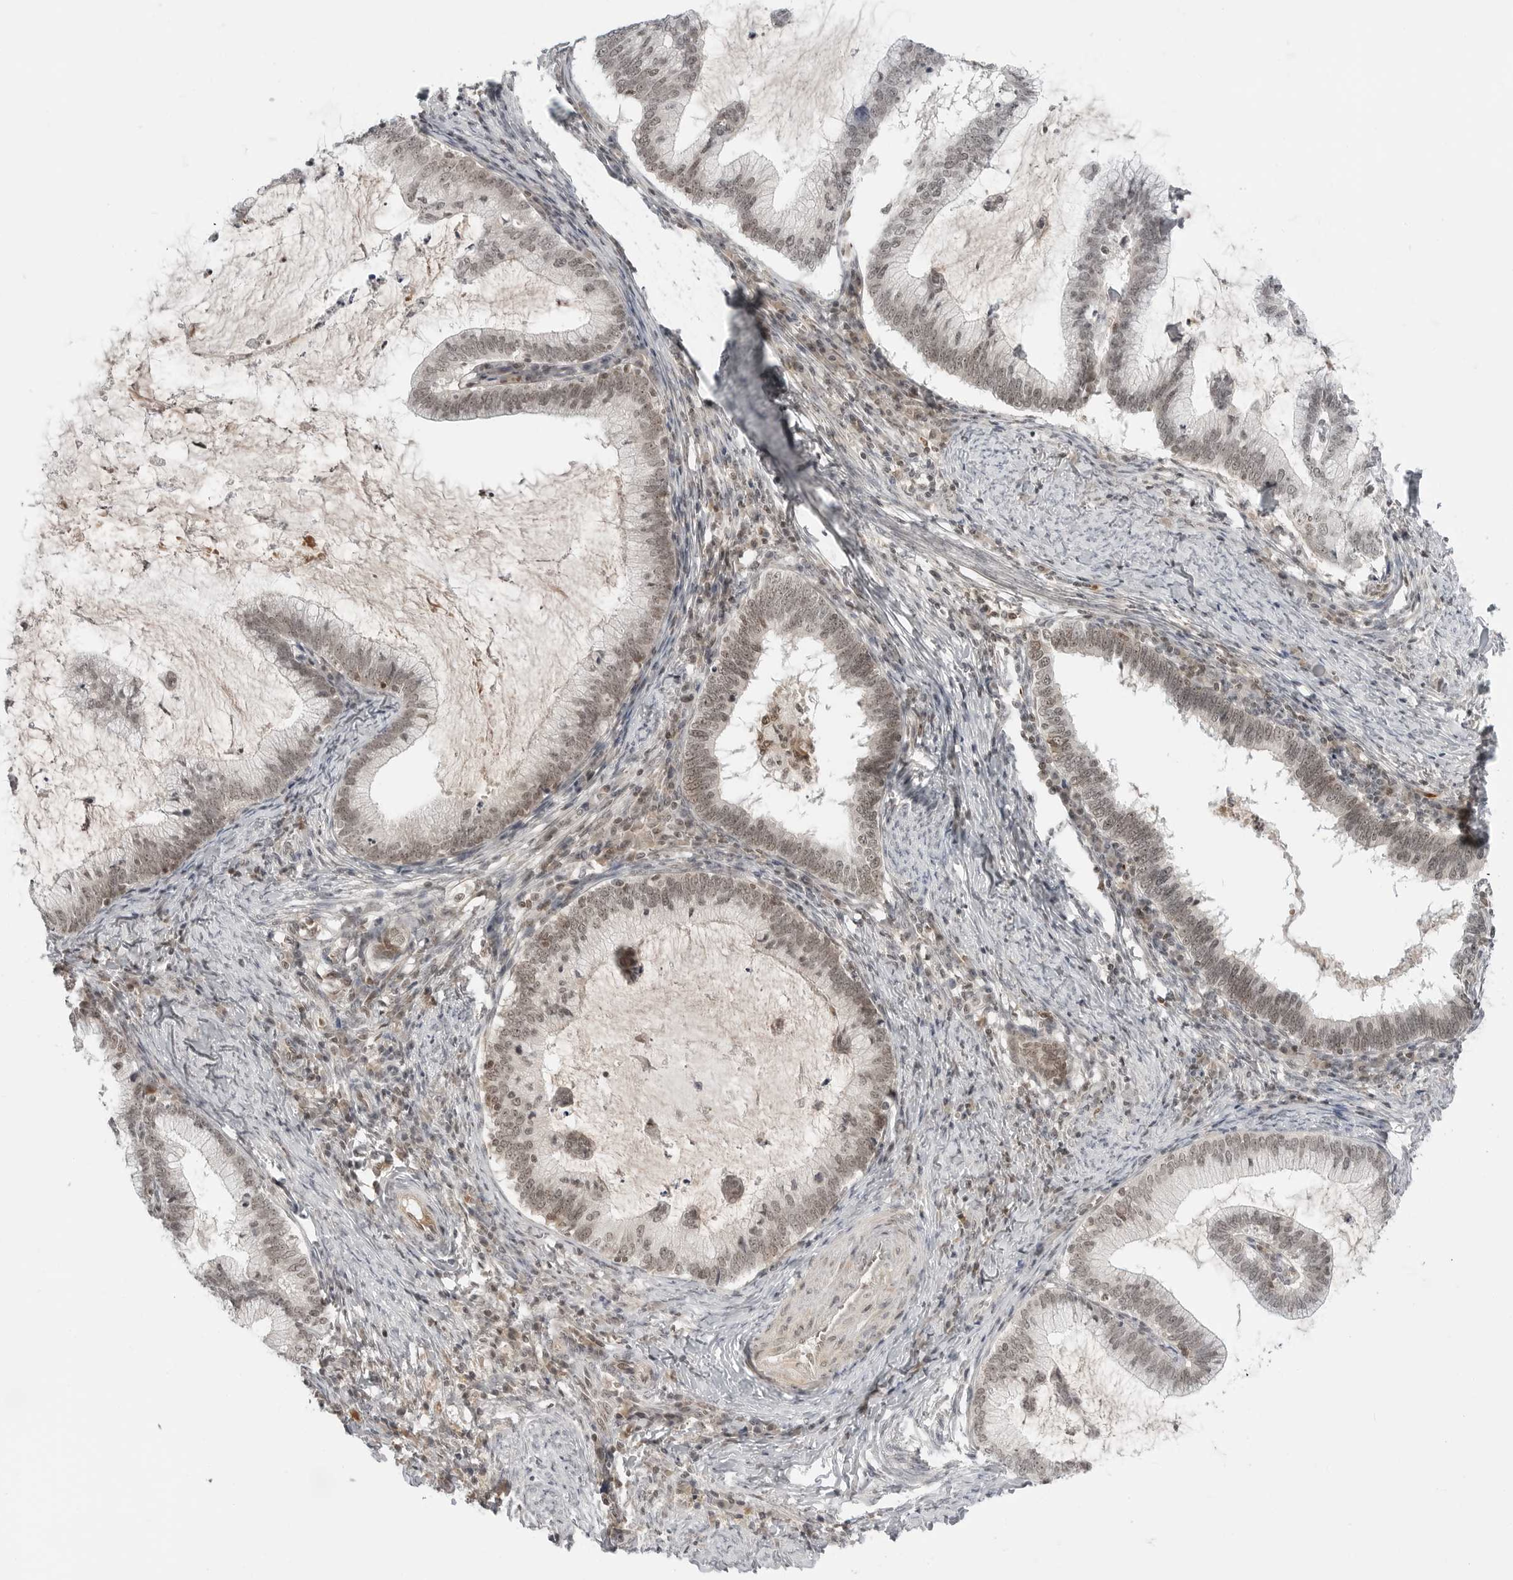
{"staining": {"intensity": "weak", "quantity": ">75%", "location": "nuclear"}, "tissue": "cervical cancer", "cell_type": "Tumor cells", "image_type": "cancer", "snomed": [{"axis": "morphology", "description": "Adenocarcinoma, NOS"}, {"axis": "topography", "description": "Cervix"}], "caption": "Human cervical cancer (adenocarcinoma) stained for a protein (brown) displays weak nuclear positive expression in approximately >75% of tumor cells.", "gene": "C8orf33", "patient": {"sex": "female", "age": 36}}